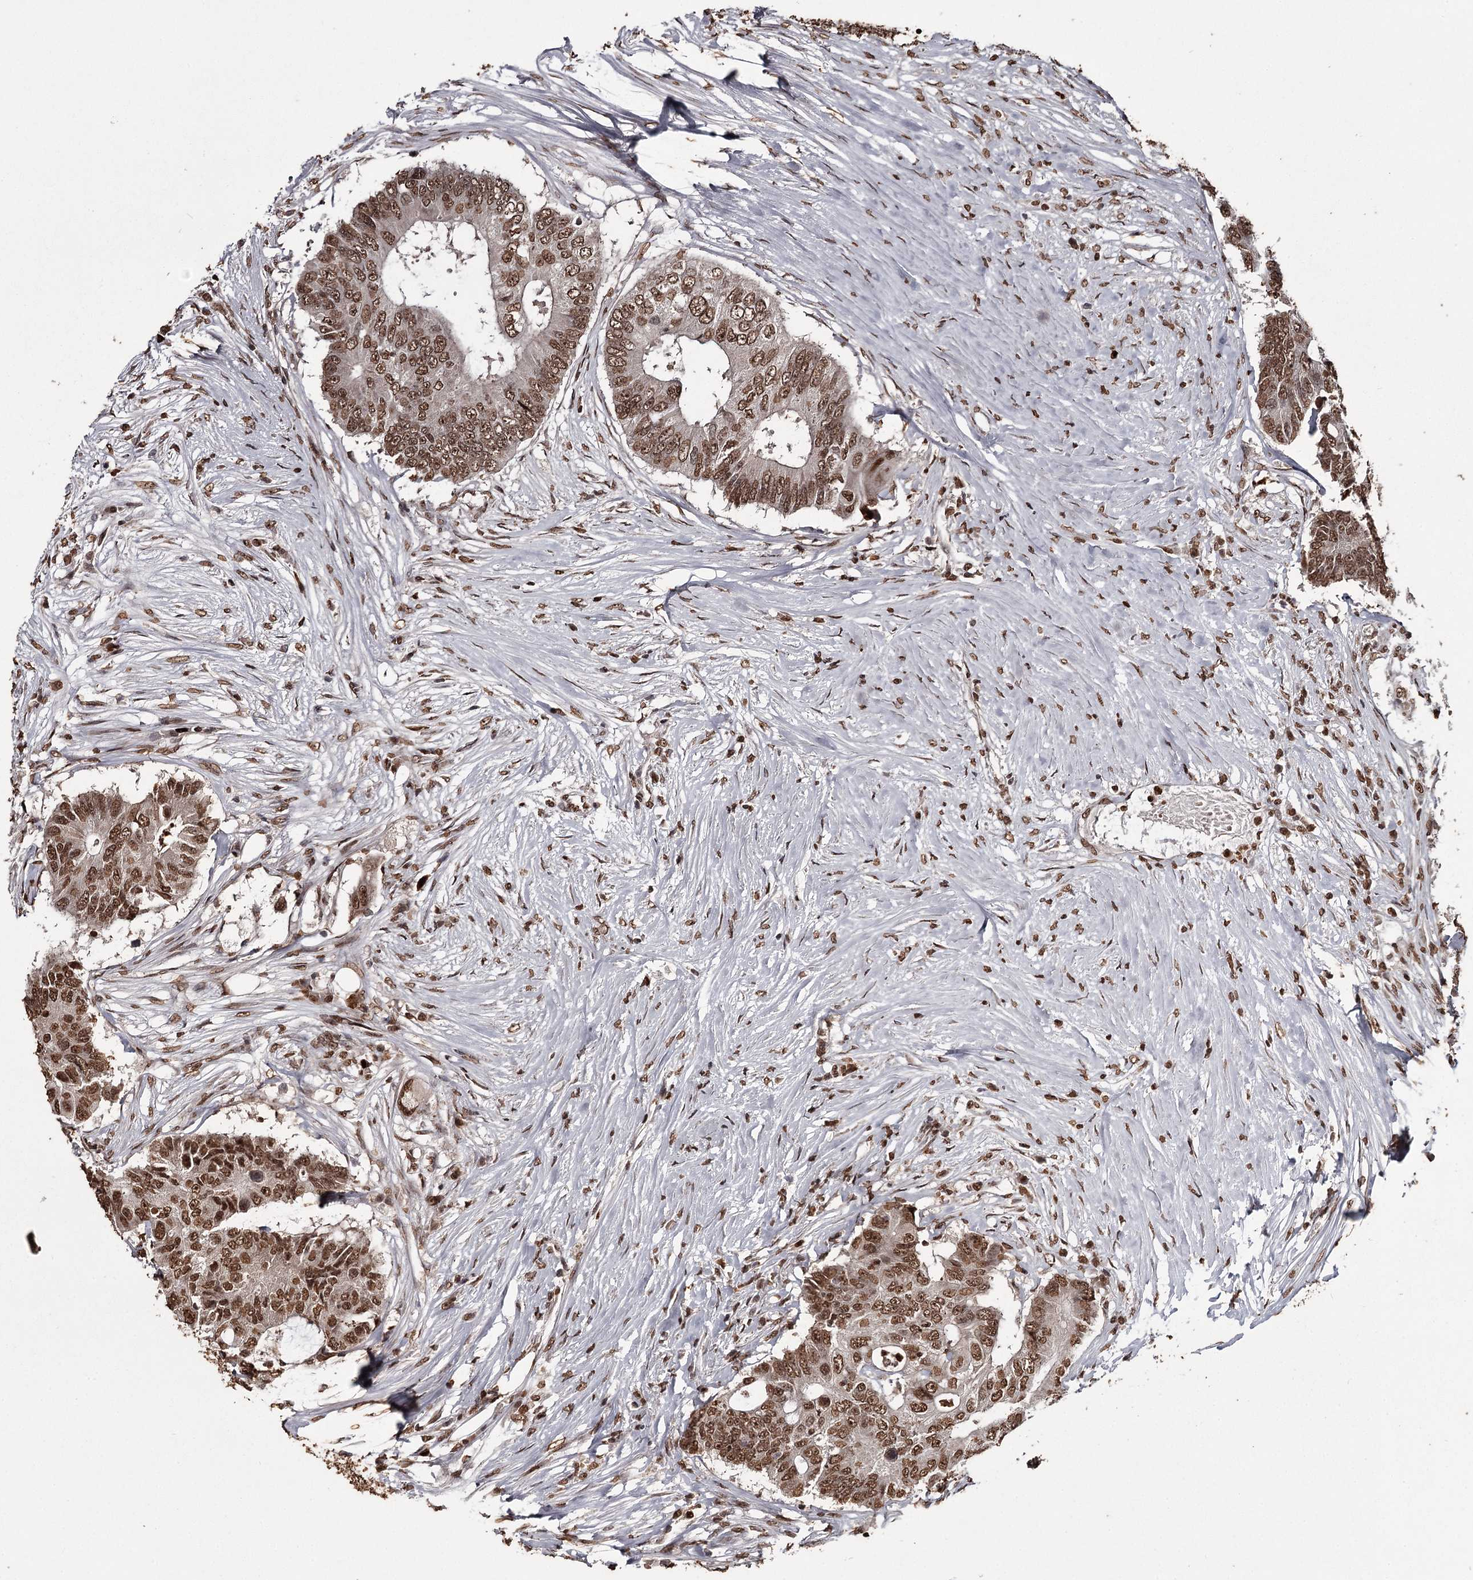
{"staining": {"intensity": "strong", "quantity": ">75%", "location": "nuclear"}, "tissue": "colorectal cancer", "cell_type": "Tumor cells", "image_type": "cancer", "snomed": [{"axis": "morphology", "description": "Adenocarcinoma, NOS"}, {"axis": "topography", "description": "Colon"}], "caption": "Immunohistochemical staining of human adenocarcinoma (colorectal) displays high levels of strong nuclear protein expression in approximately >75% of tumor cells.", "gene": "THYN1", "patient": {"sex": "male", "age": 71}}